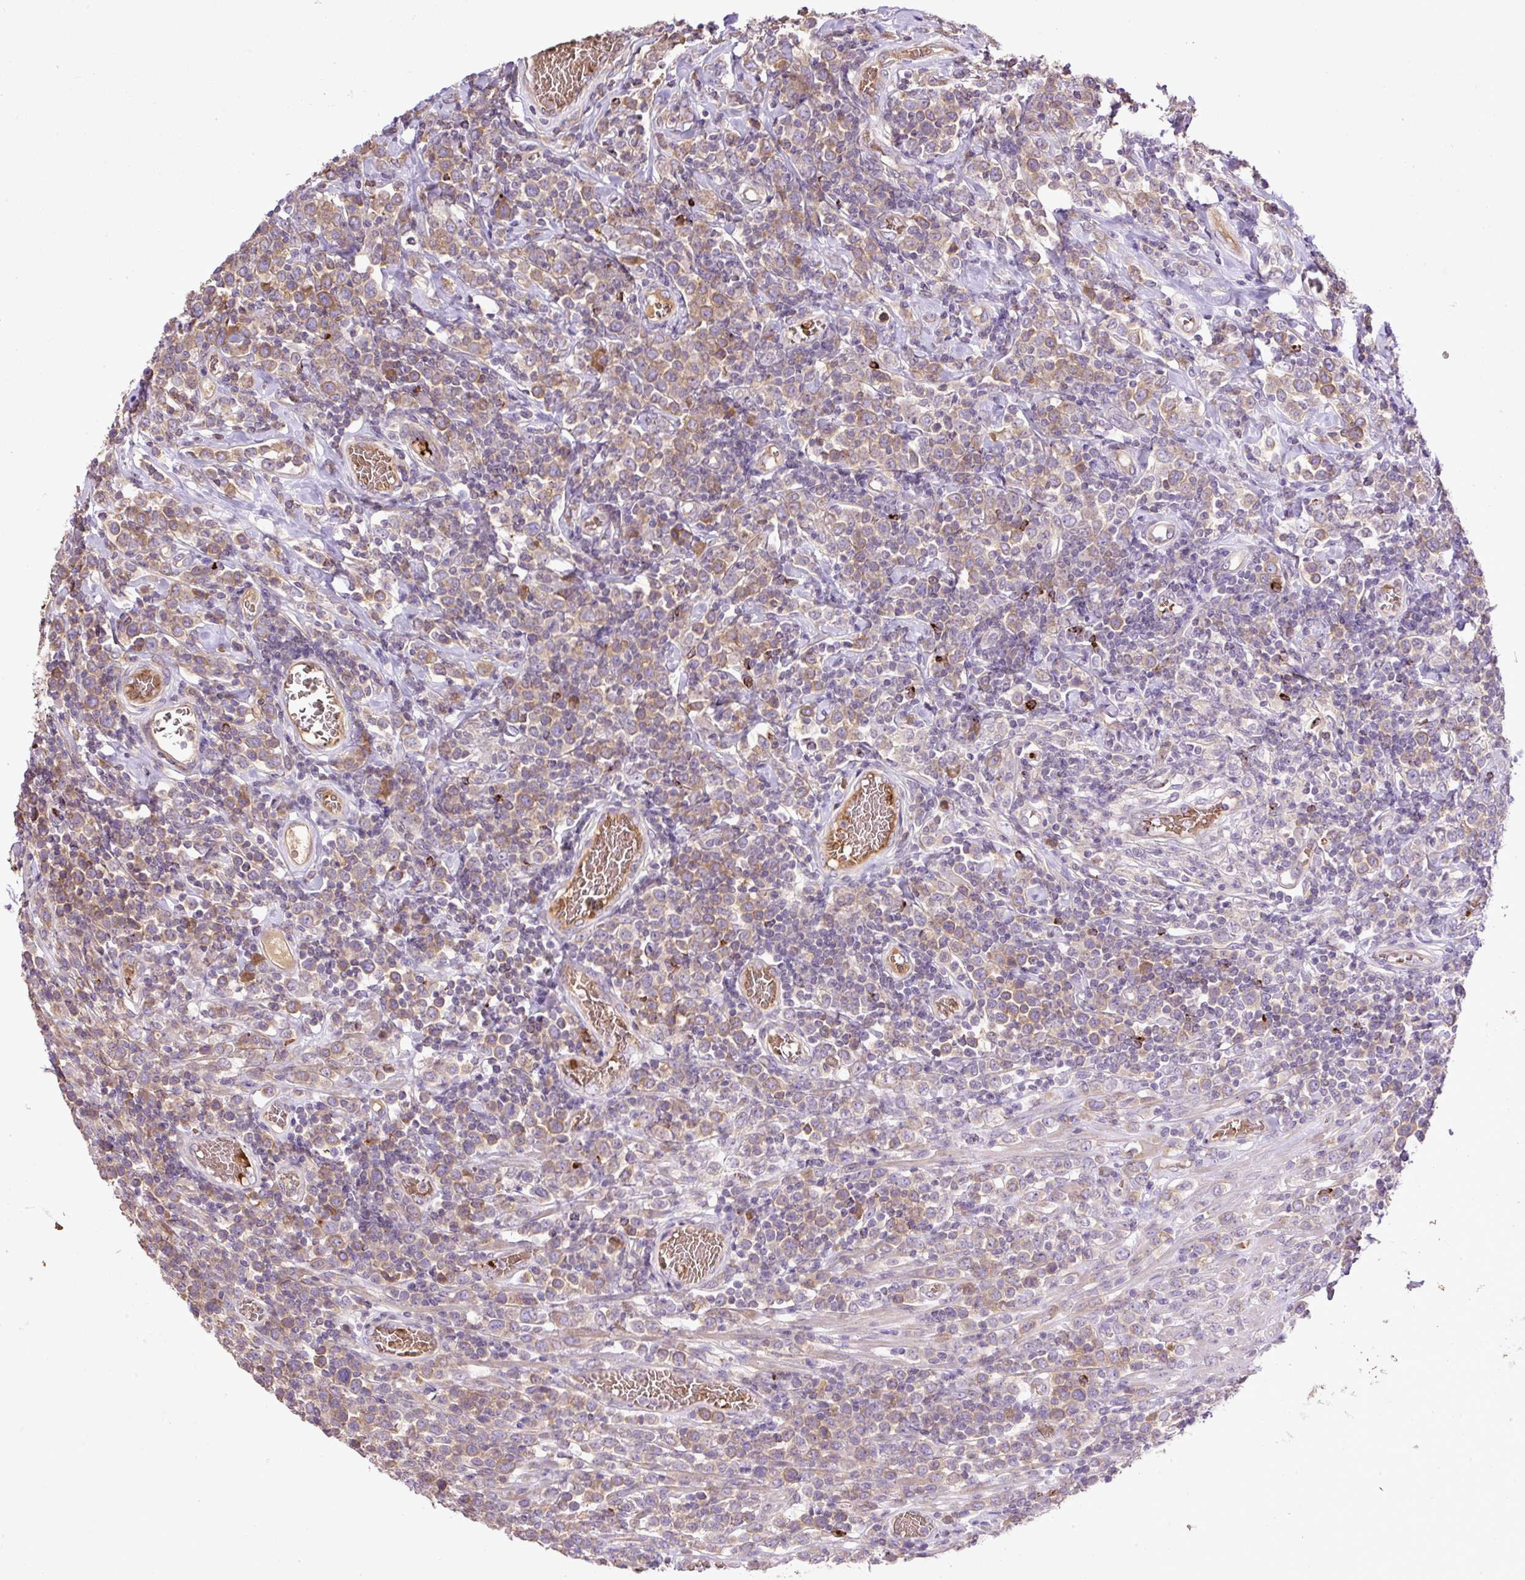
{"staining": {"intensity": "weak", "quantity": "25%-75%", "location": "cytoplasmic/membranous"}, "tissue": "lymphoma", "cell_type": "Tumor cells", "image_type": "cancer", "snomed": [{"axis": "morphology", "description": "Malignant lymphoma, non-Hodgkin's type, High grade"}, {"axis": "topography", "description": "Soft tissue"}], "caption": "A histopathology image showing weak cytoplasmic/membranous positivity in about 25%-75% of tumor cells in malignant lymphoma, non-Hodgkin's type (high-grade), as visualized by brown immunohistochemical staining.", "gene": "CXCL13", "patient": {"sex": "female", "age": 56}}